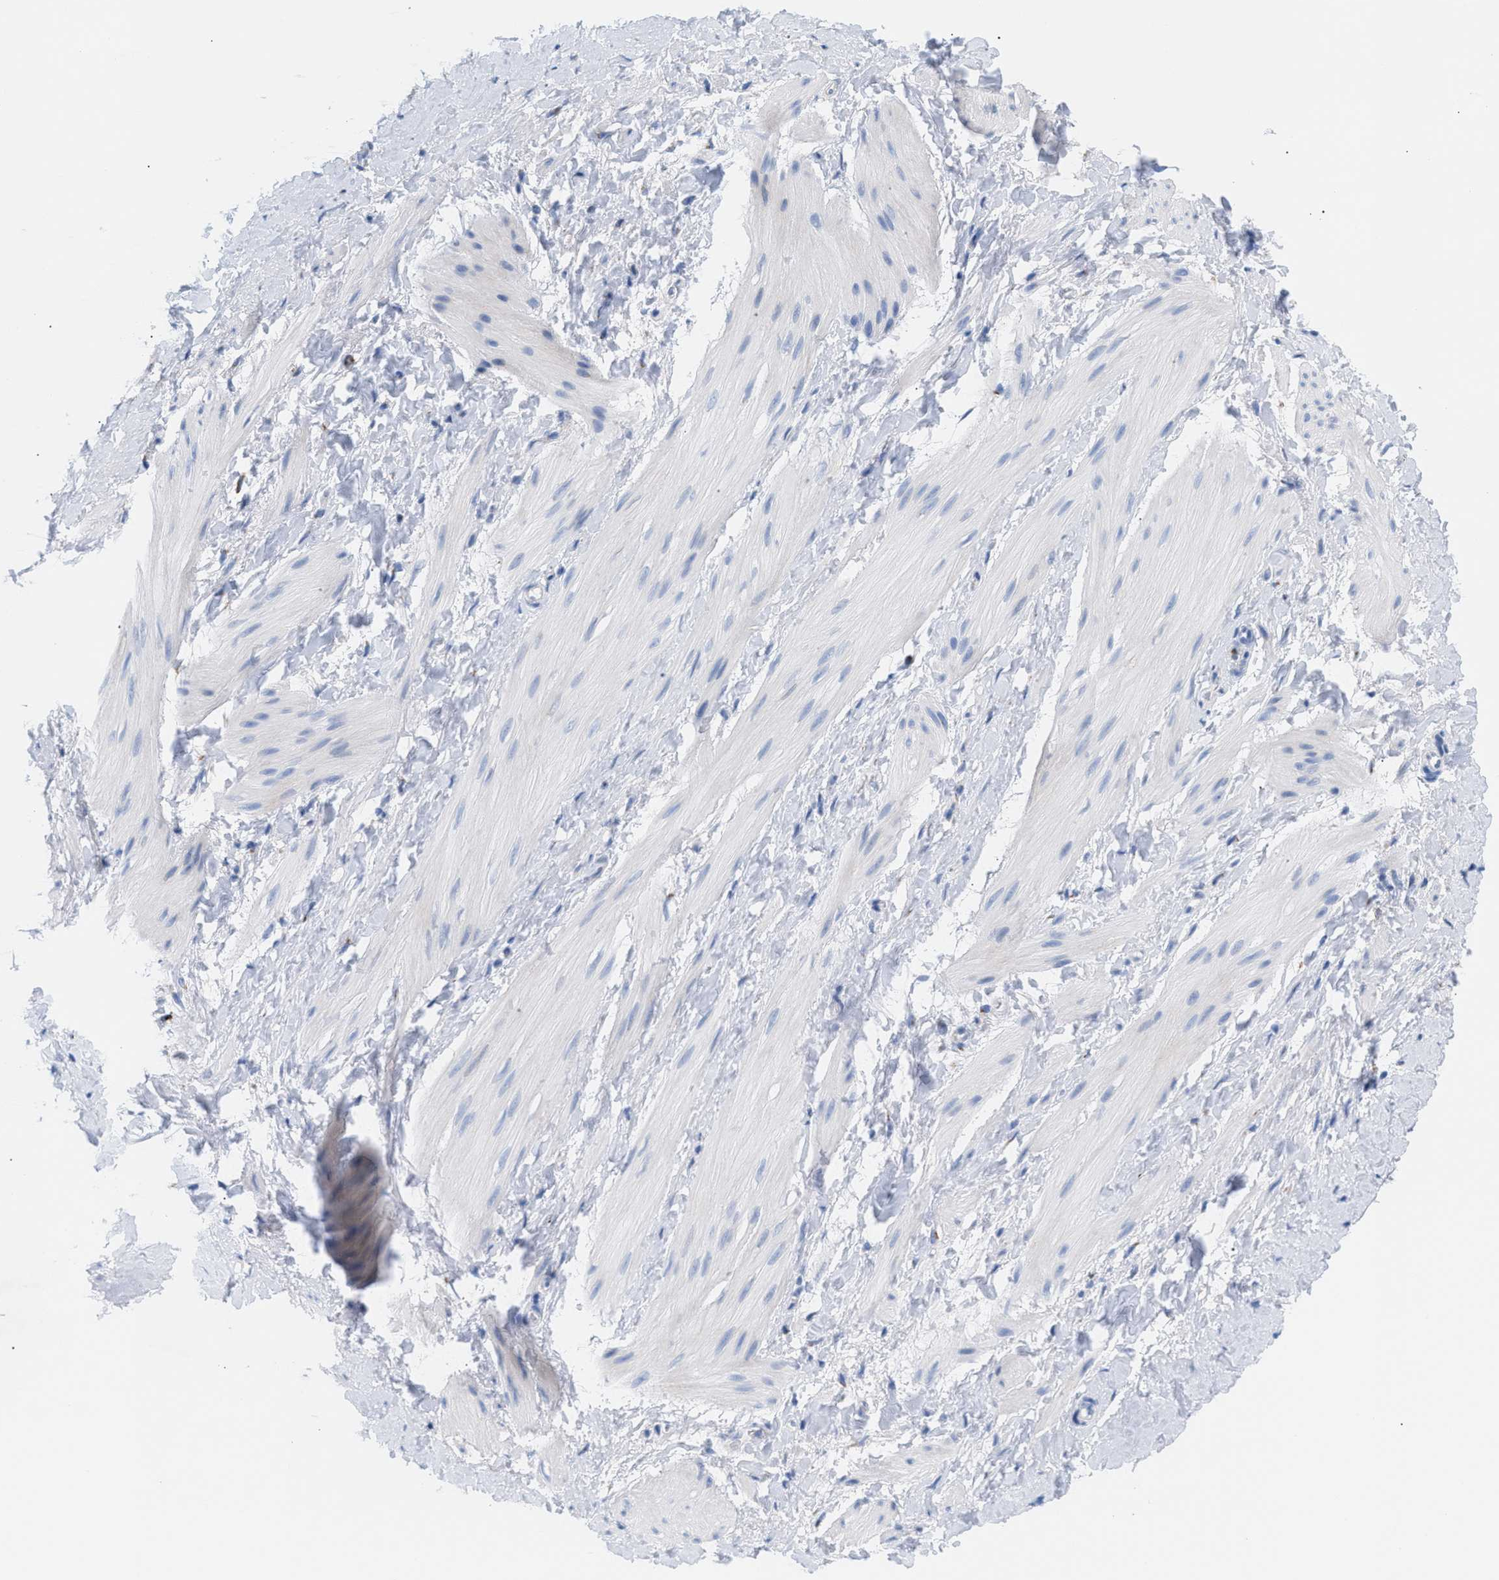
{"staining": {"intensity": "negative", "quantity": "none", "location": "none"}, "tissue": "smooth muscle", "cell_type": "Smooth muscle cells", "image_type": "normal", "snomed": [{"axis": "morphology", "description": "Normal tissue, NOS"}, {"axis": "topography", "description": "Smooth muscle"}], "caption": "The micrograph displays no significant positivity in smooth muscle cells of smooth muscle.", "gene": "TACC3", "patient": {"sex": "male", "age": 16}}